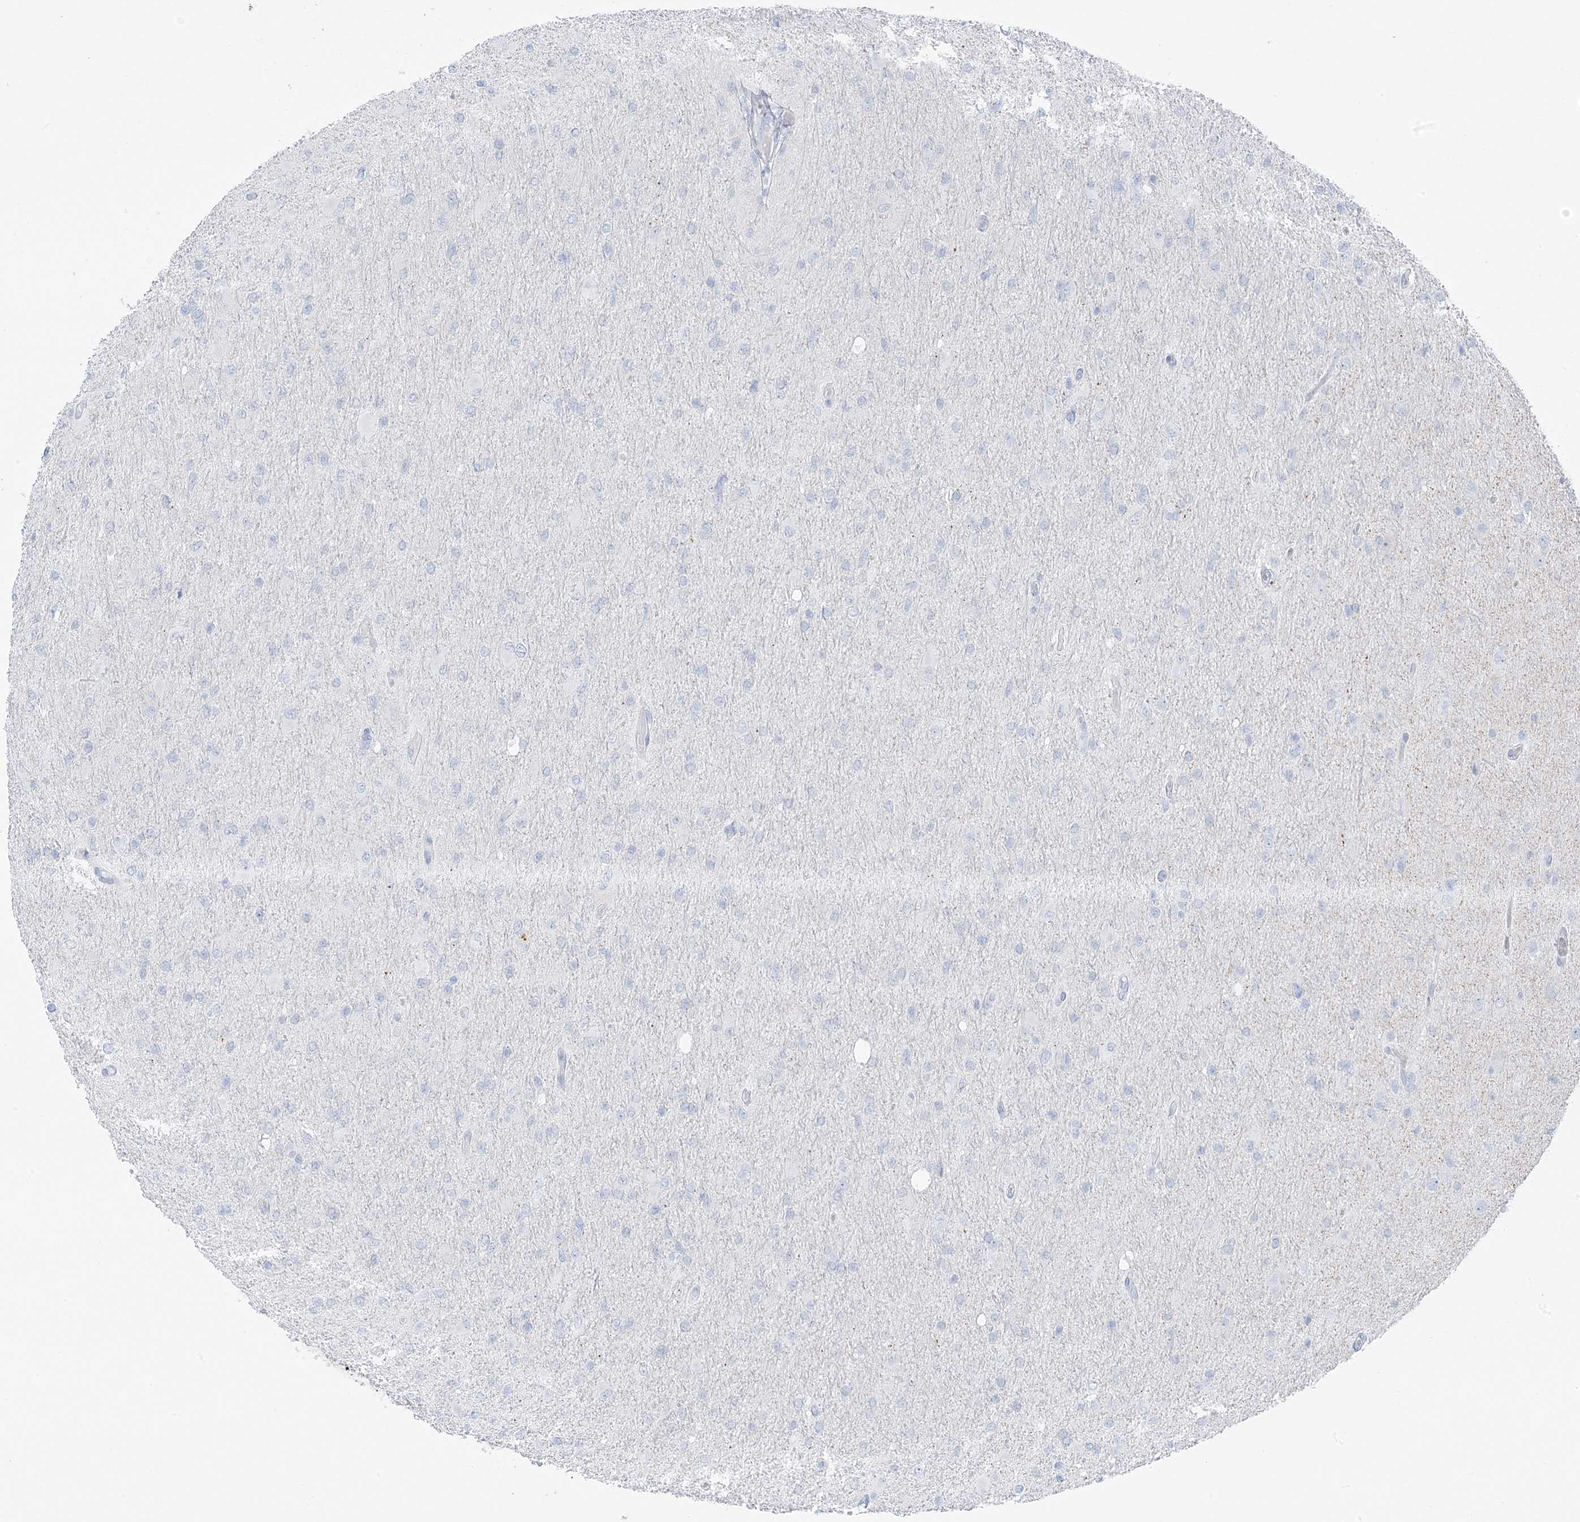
{"staining": {"intensity": "negative", "quantity": "none", "location": "none"}, "tissue": "glioma", "cell_type": "Tumor cells", "image_type": "cancer", "snomed": [{"axis": "morphology", "description": "Glioma, malignant, High grade"}, {"axis": "topography", "description": "Cerebral cortex"}], "caption": "Malignant high-grade glioma was stained to show a protein in brown. There is no significant staining in tumor cells.", "gene": "ZFP64", "patient": {"sex": "female", "age": 36}}